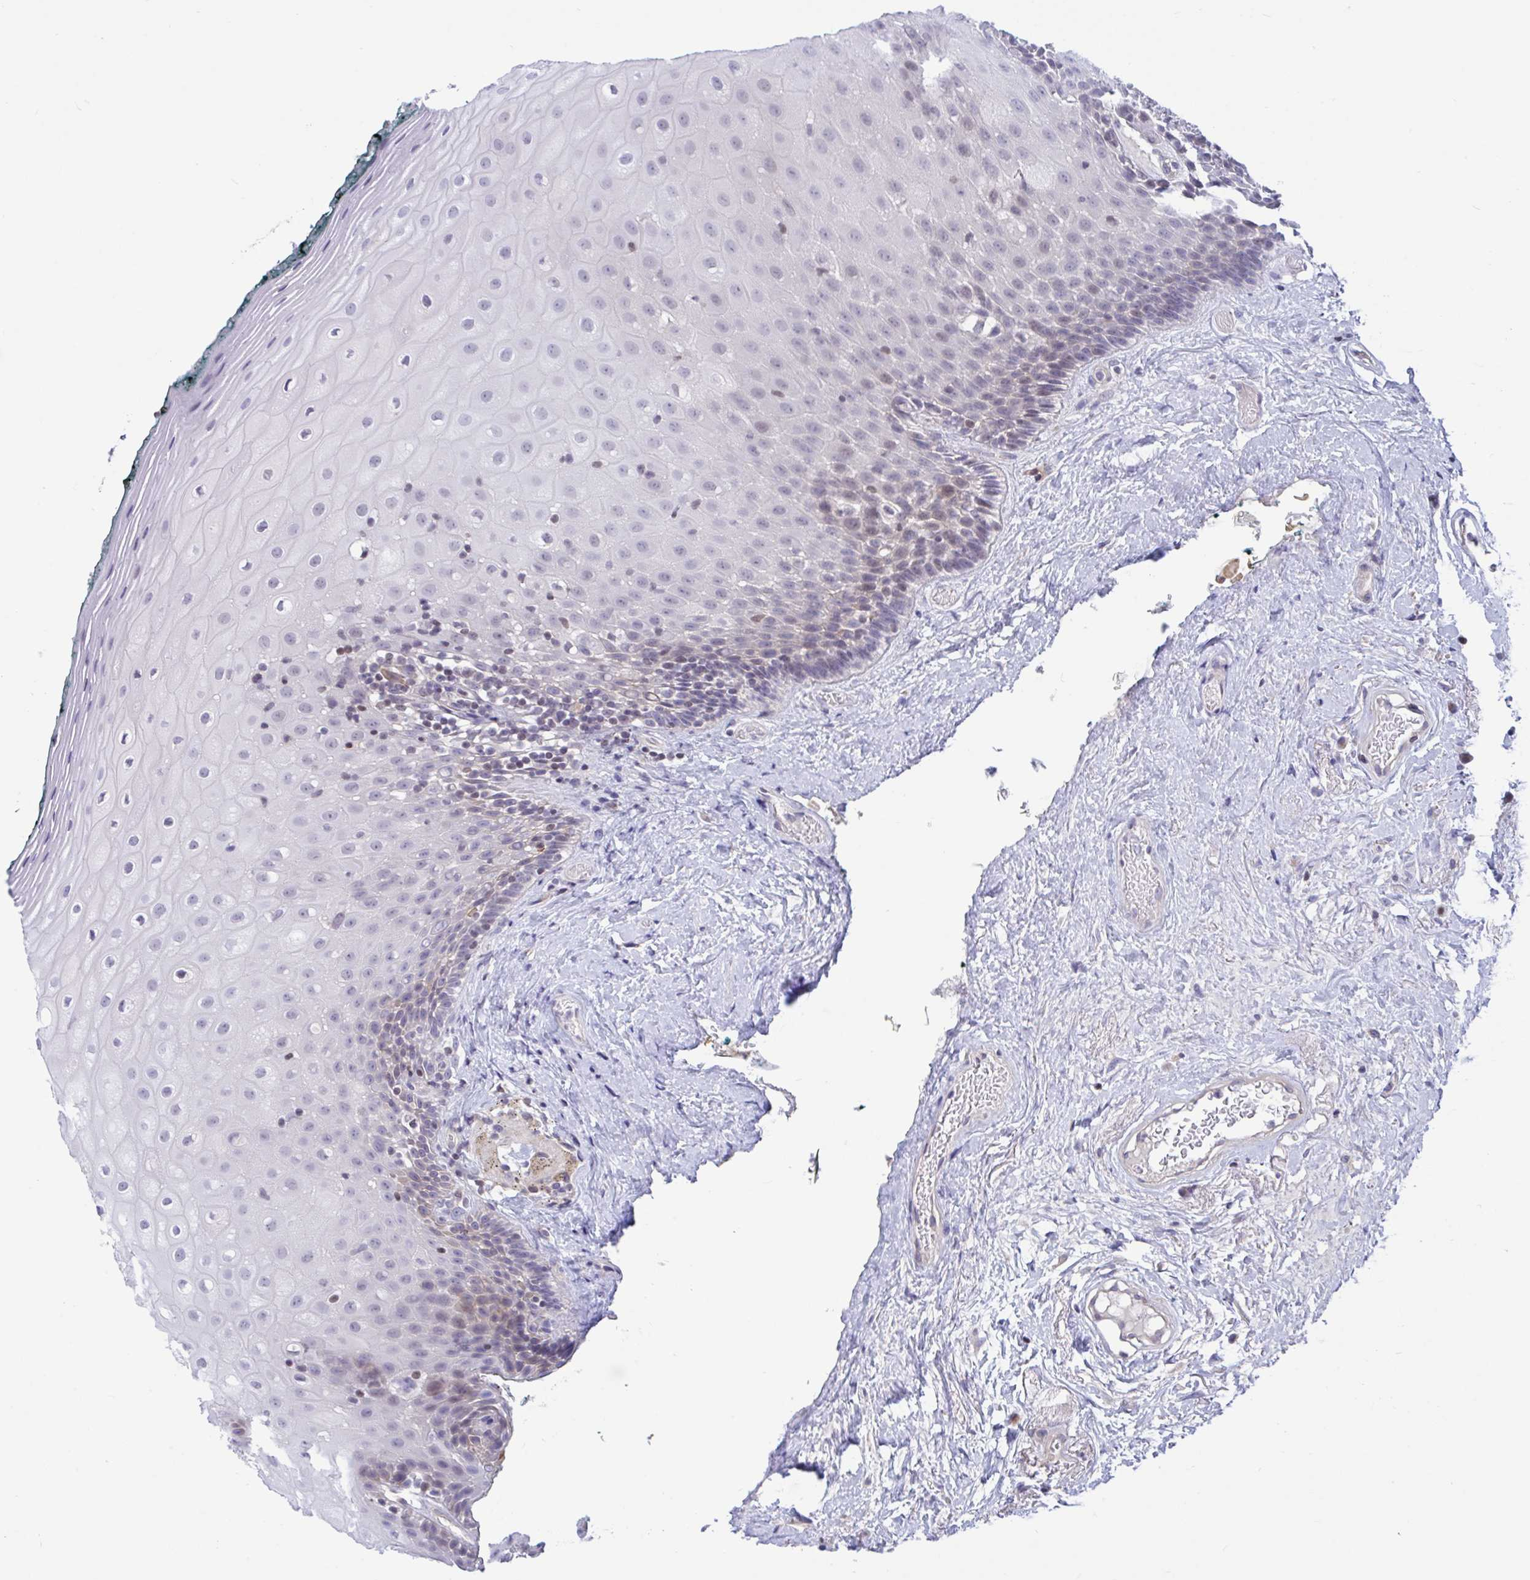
{"staining": {"intensity": "weak", "quantity": "<25%", "location": "cytoplasmic/membranous"}, "tissue": "oral mucosa", "cell_type": "Squamous epithelial cells", "image_type": "normal", "snomed": [{"axis": "morphology", "description": "Normal tissue, NOS"}, {"axis": "morphology", "description": "Squamous cell carcinoma, NOS"}, {"axis": "topography", "description": "Oral tissue"}, {"axis": "topography", "description": "Head-Neck"}], "caption": "High power microscopy photomicrograph of an IHC photomicrograph of unremarkable oral mucosa, revealing no significant expression in squamous epithelial cells. (DAB immunohistochemistry with hematoxylin counter stain).", "gene": "SNX11", "patient": {"sex": "male", "age": 64}}